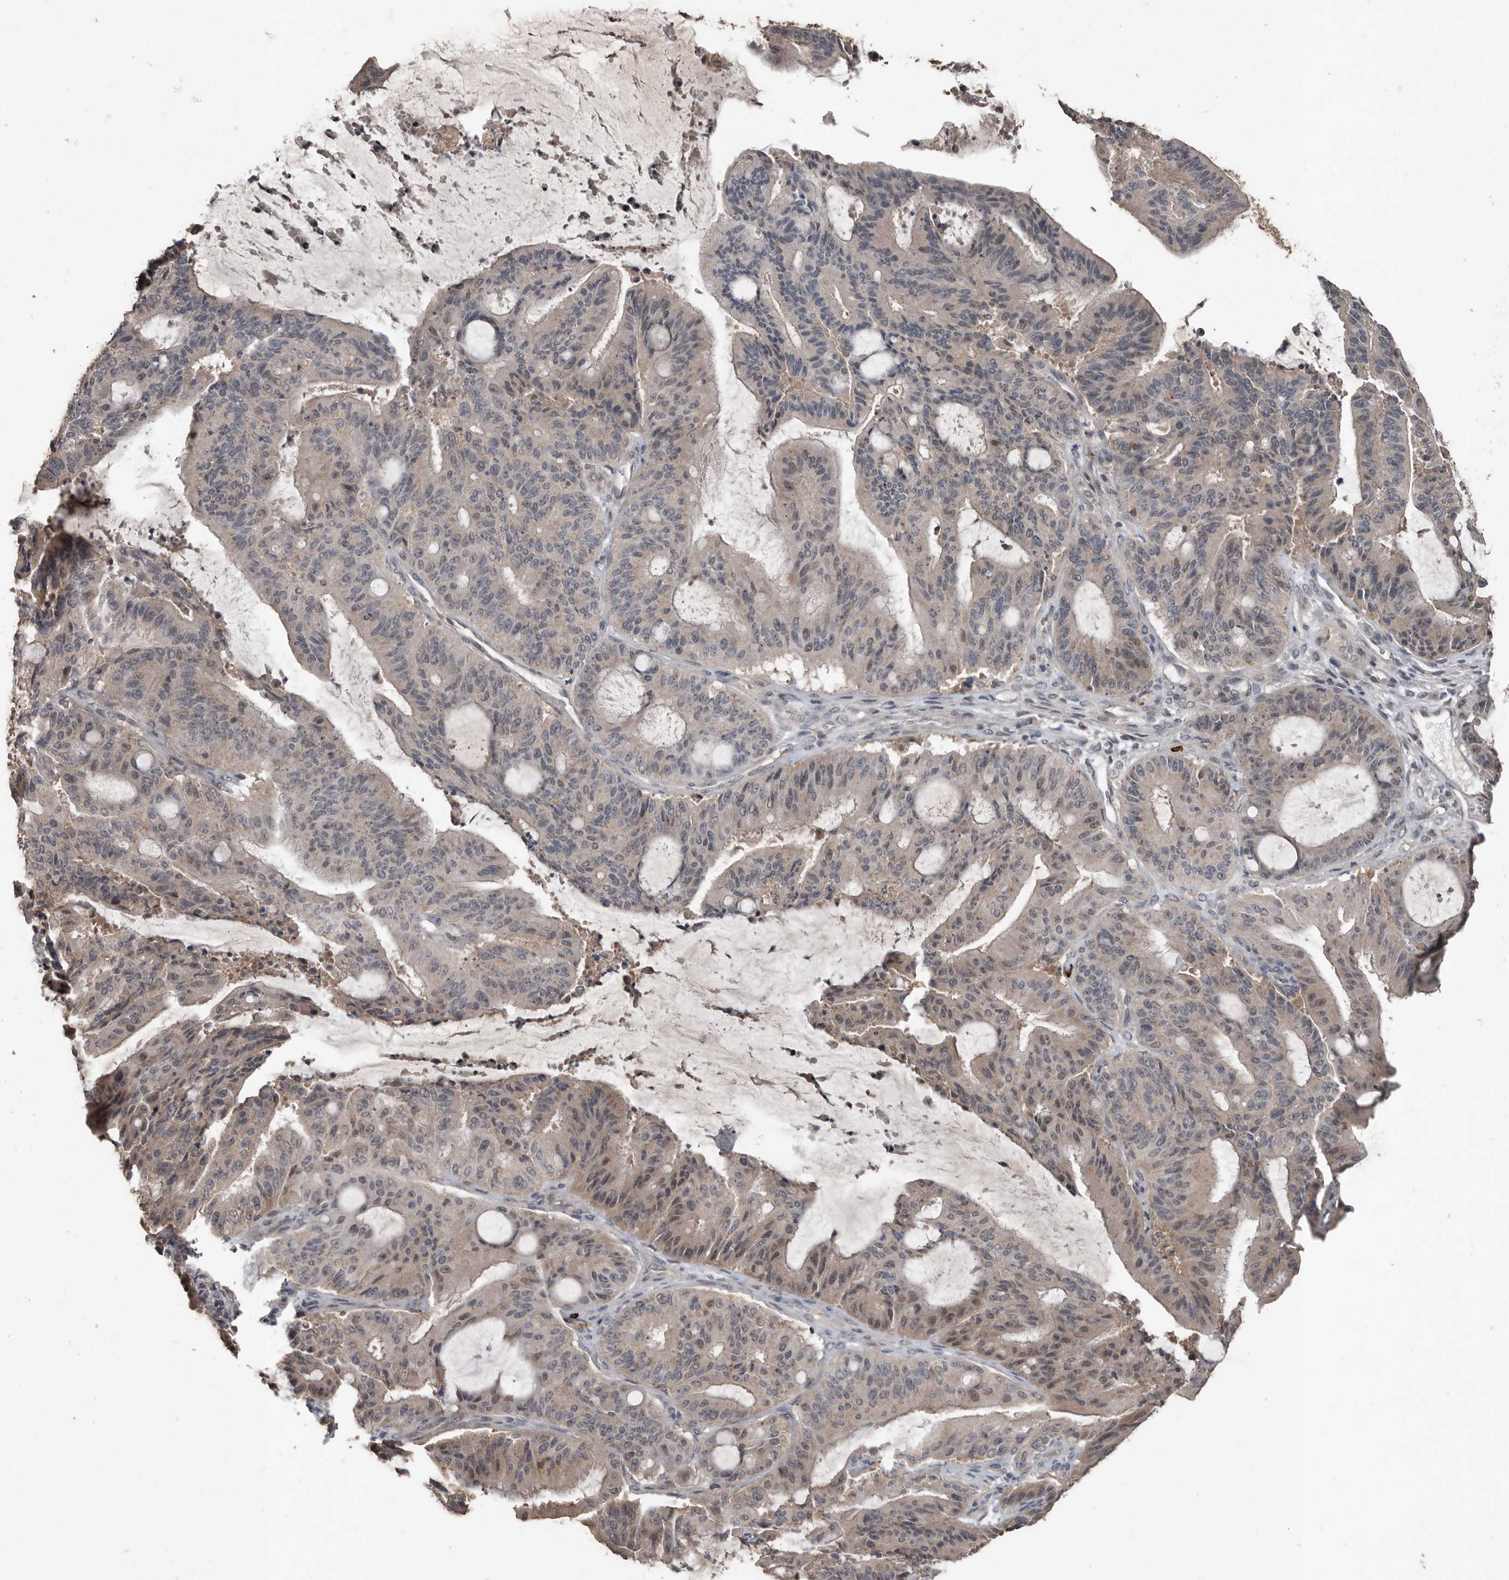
{"staining": {"intensity": "weak", "quantity": "<25%", "location": "cytoplasmic/membranous,nuclear"}, "tissue": "liver cancer", "cell_type": "Tumor cells", "image_type": "cancer", "snomed": [{"axis": "morphology", "description": "Normal tissue, NOS"}, {"axis": "morphology", "description": "Cholangiocarcinoma"}, {"axis": "topography", "description": "Liver"}, {"axis": "topography", "description": "Peripheral nerve tissue"}], "caption": "Cholangiocarcinoma (liver) was stained to show a protein in brown. There is no significant positivity in tumor cells.", "gene": "BAMBI", "patient": {"sex": "female", "age": 73}}